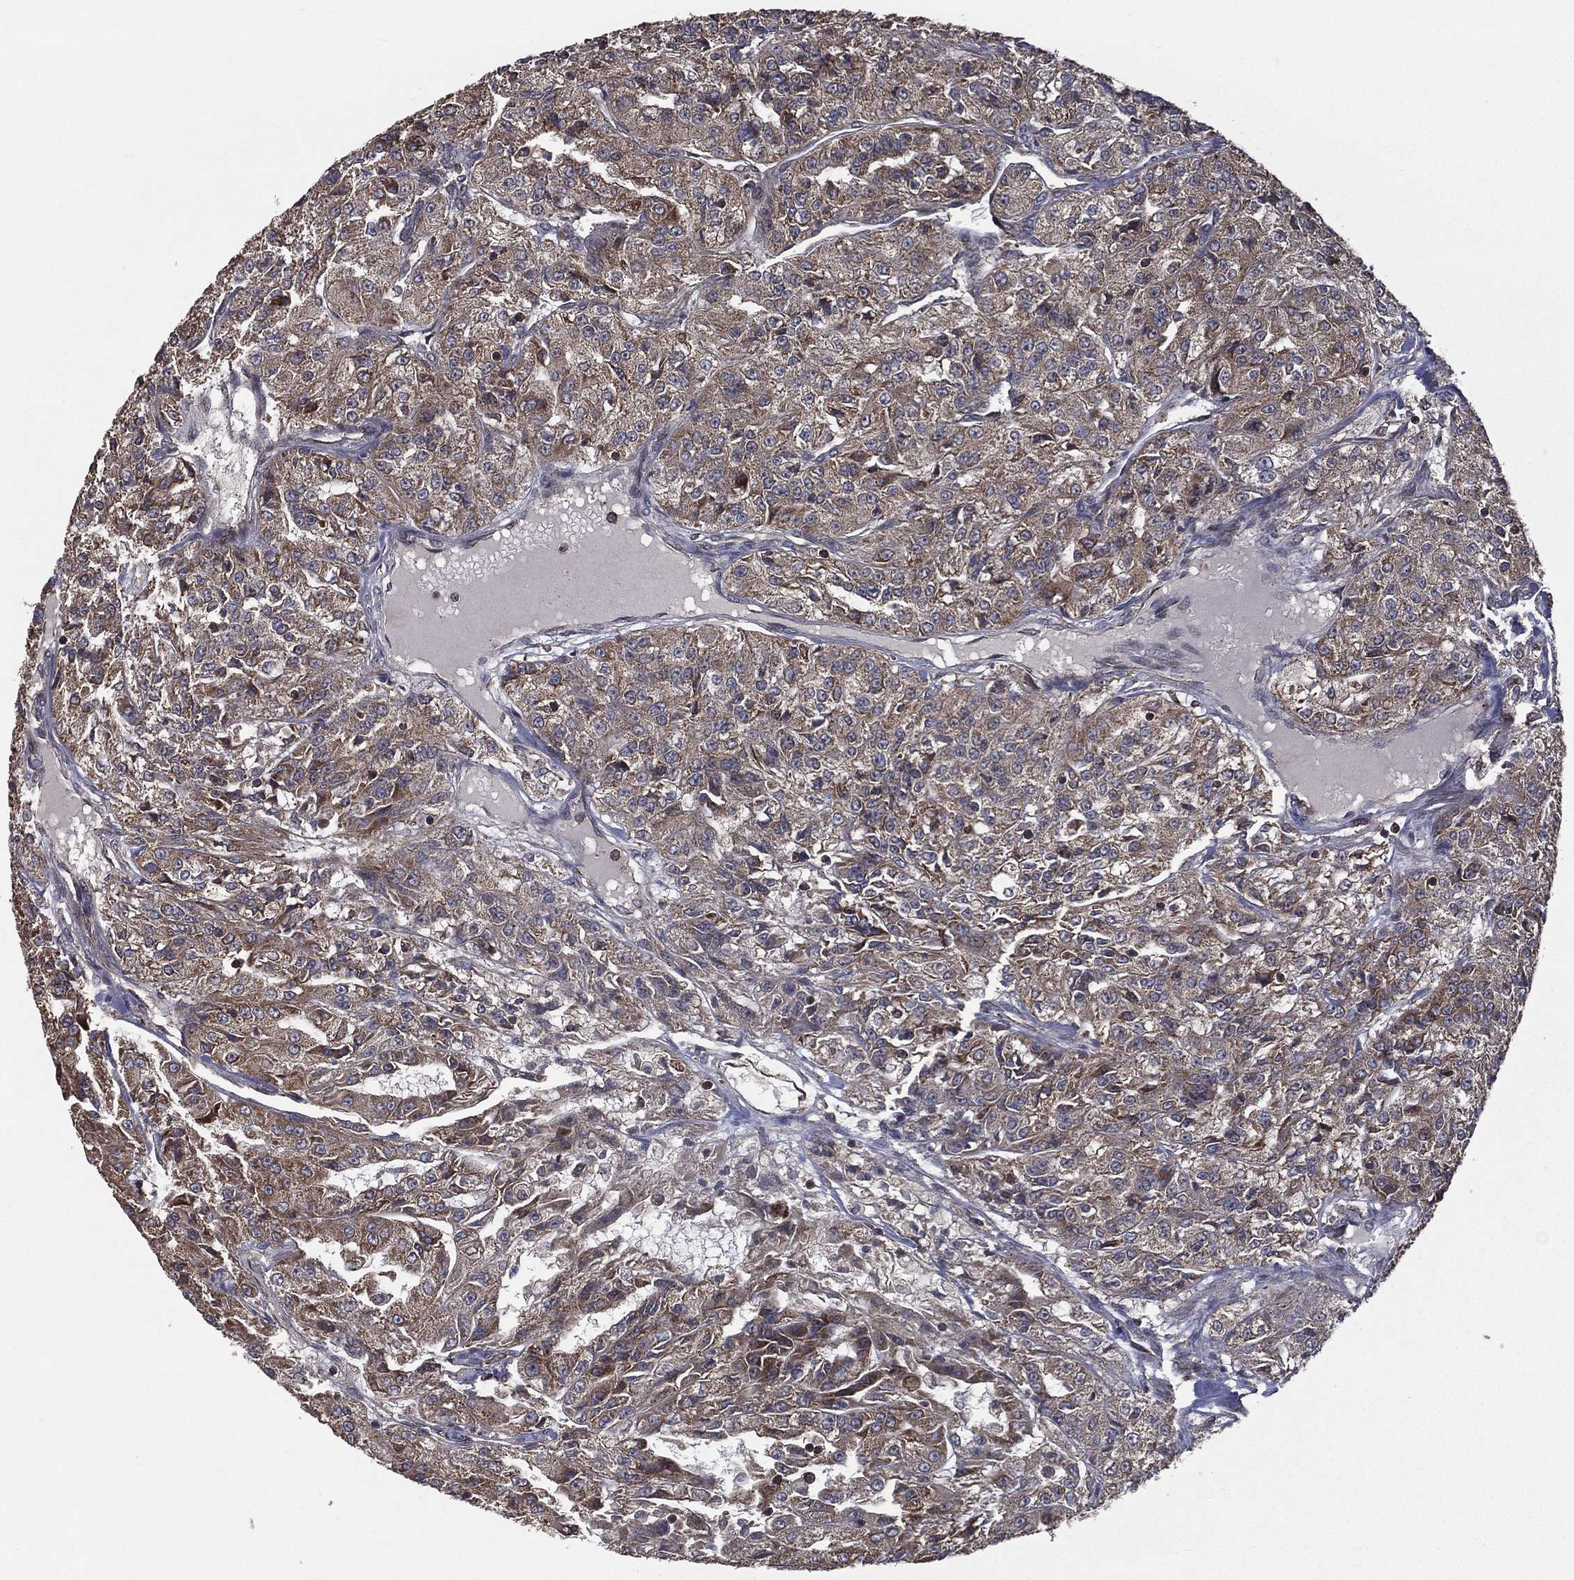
{"staining": {"intensity": "weak", "quantity": ">75%", "location": "cytoplasmic/membranous"}, "tissue": "renal cancer", "cell_type": "Tumor cells", "image_type": "cancer", "snomed": [{"axis": "morphology", "description": "Adenocarcinoma, NOS"}, {"axis": "topography", "description": "Kidney"}], "caption": "The photomicrograph displays a brown stain indicating the presence of a protein in the cytoplasmic/membranous of tumor cells in renal adenocarcinoma.", "gene": "OLFML1", "patient": {"sex": "female", "age": 63}}